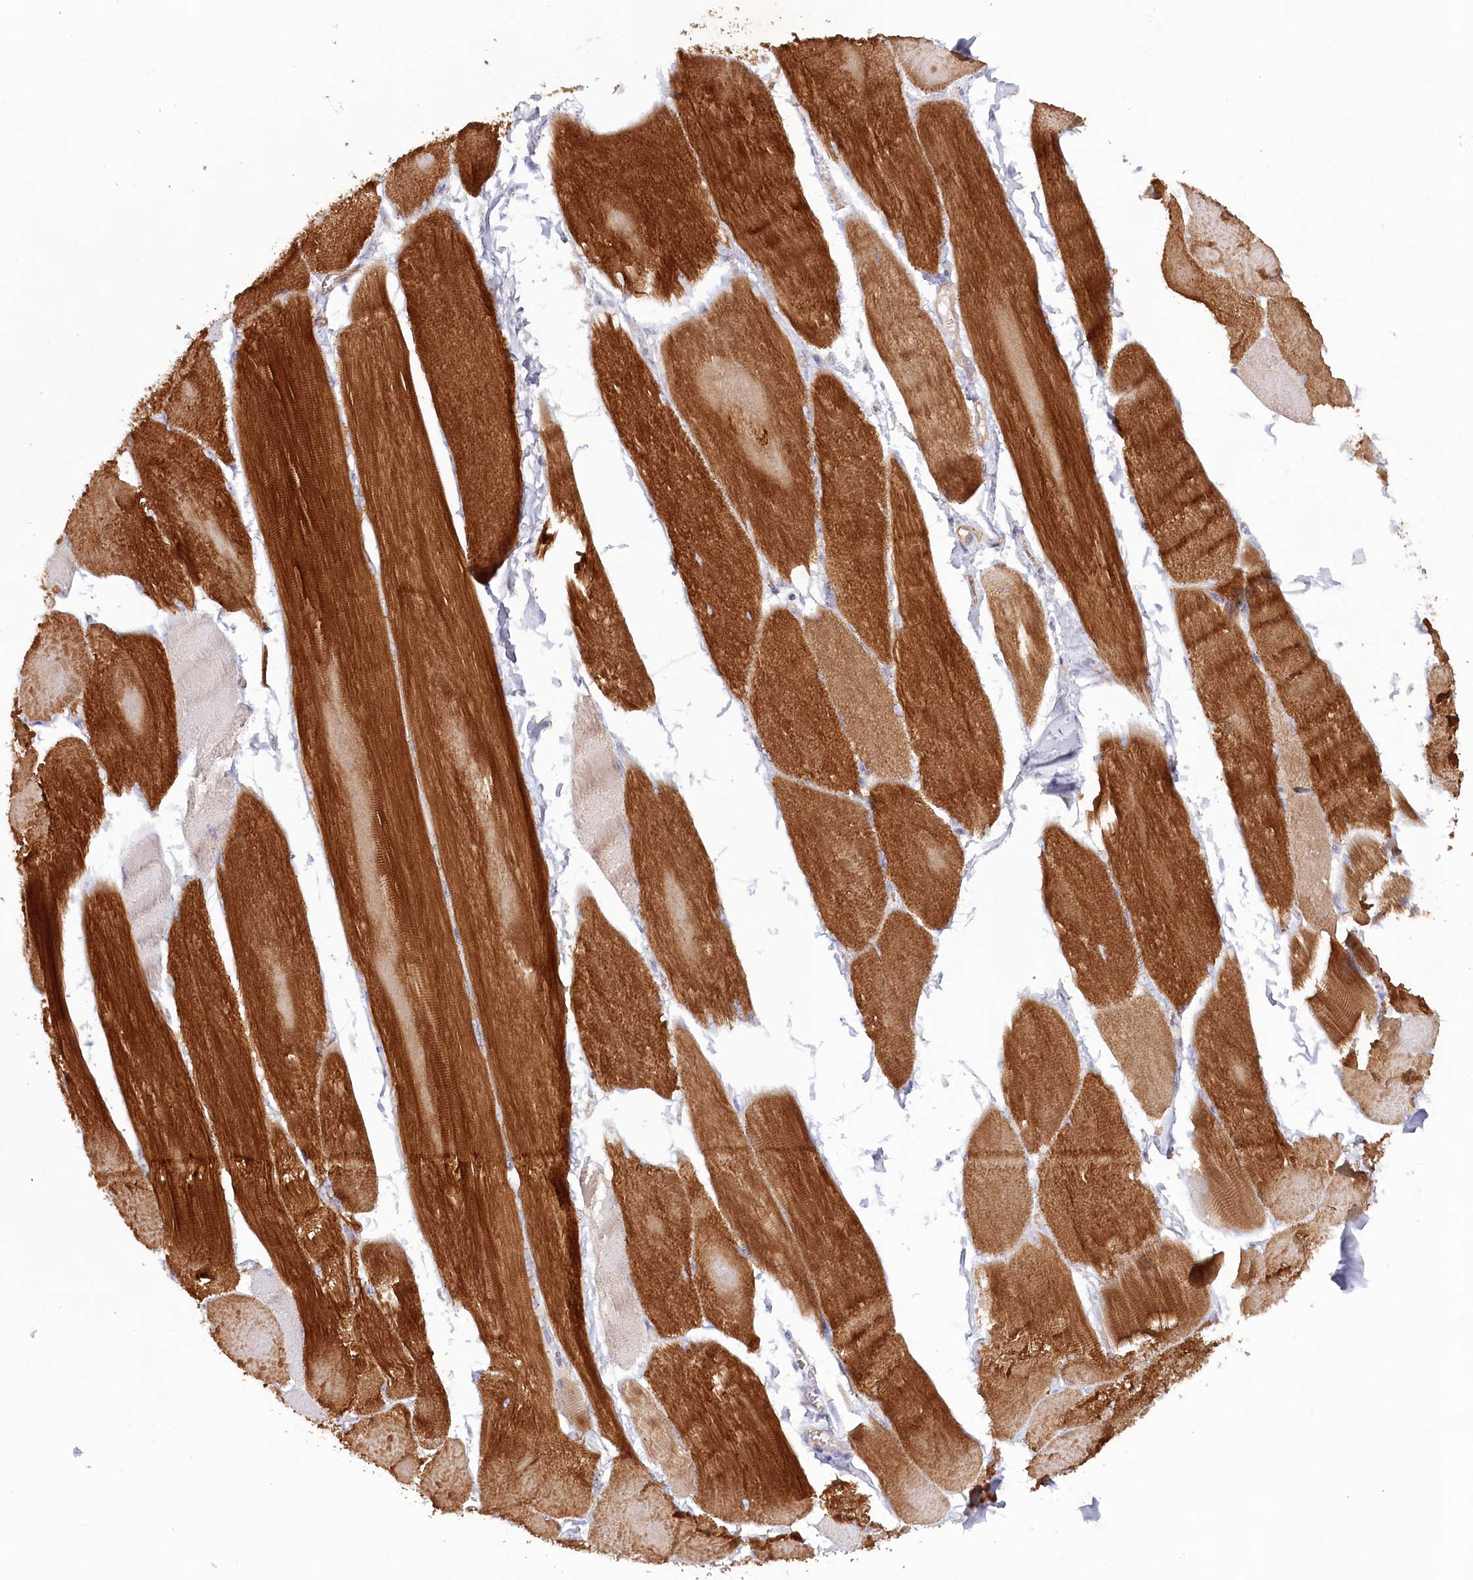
{"staining": {"intensity": "strong", "quantity": ">75%", "location": "cytoplasmic/membranous"}, "tissue": "skeletal muscle", "cell_type": "Myocytes", "image_type": "normal", "snomed": [{"axis": "morphology", "description": "Normal tissue, NOS"}, {"axis": "morphology", "description": "Basal cell carcinoma"}, {"axis": "topography", "description": "Skeletal muscle"}], "caption": "Protein analysis of benign skeletal muscle shows strong cytoplasmic/membranous positivity in about >75% of myocytes. The staining was performed using DAB (3,3'-diaminobenzidine) to visualize the protein expression in brown, while the nuclei were stained in blue with hematoxylin (Magnification: 20x).", "gene": "TNIP1", "patient": {"sex": "female", "age": 64}}